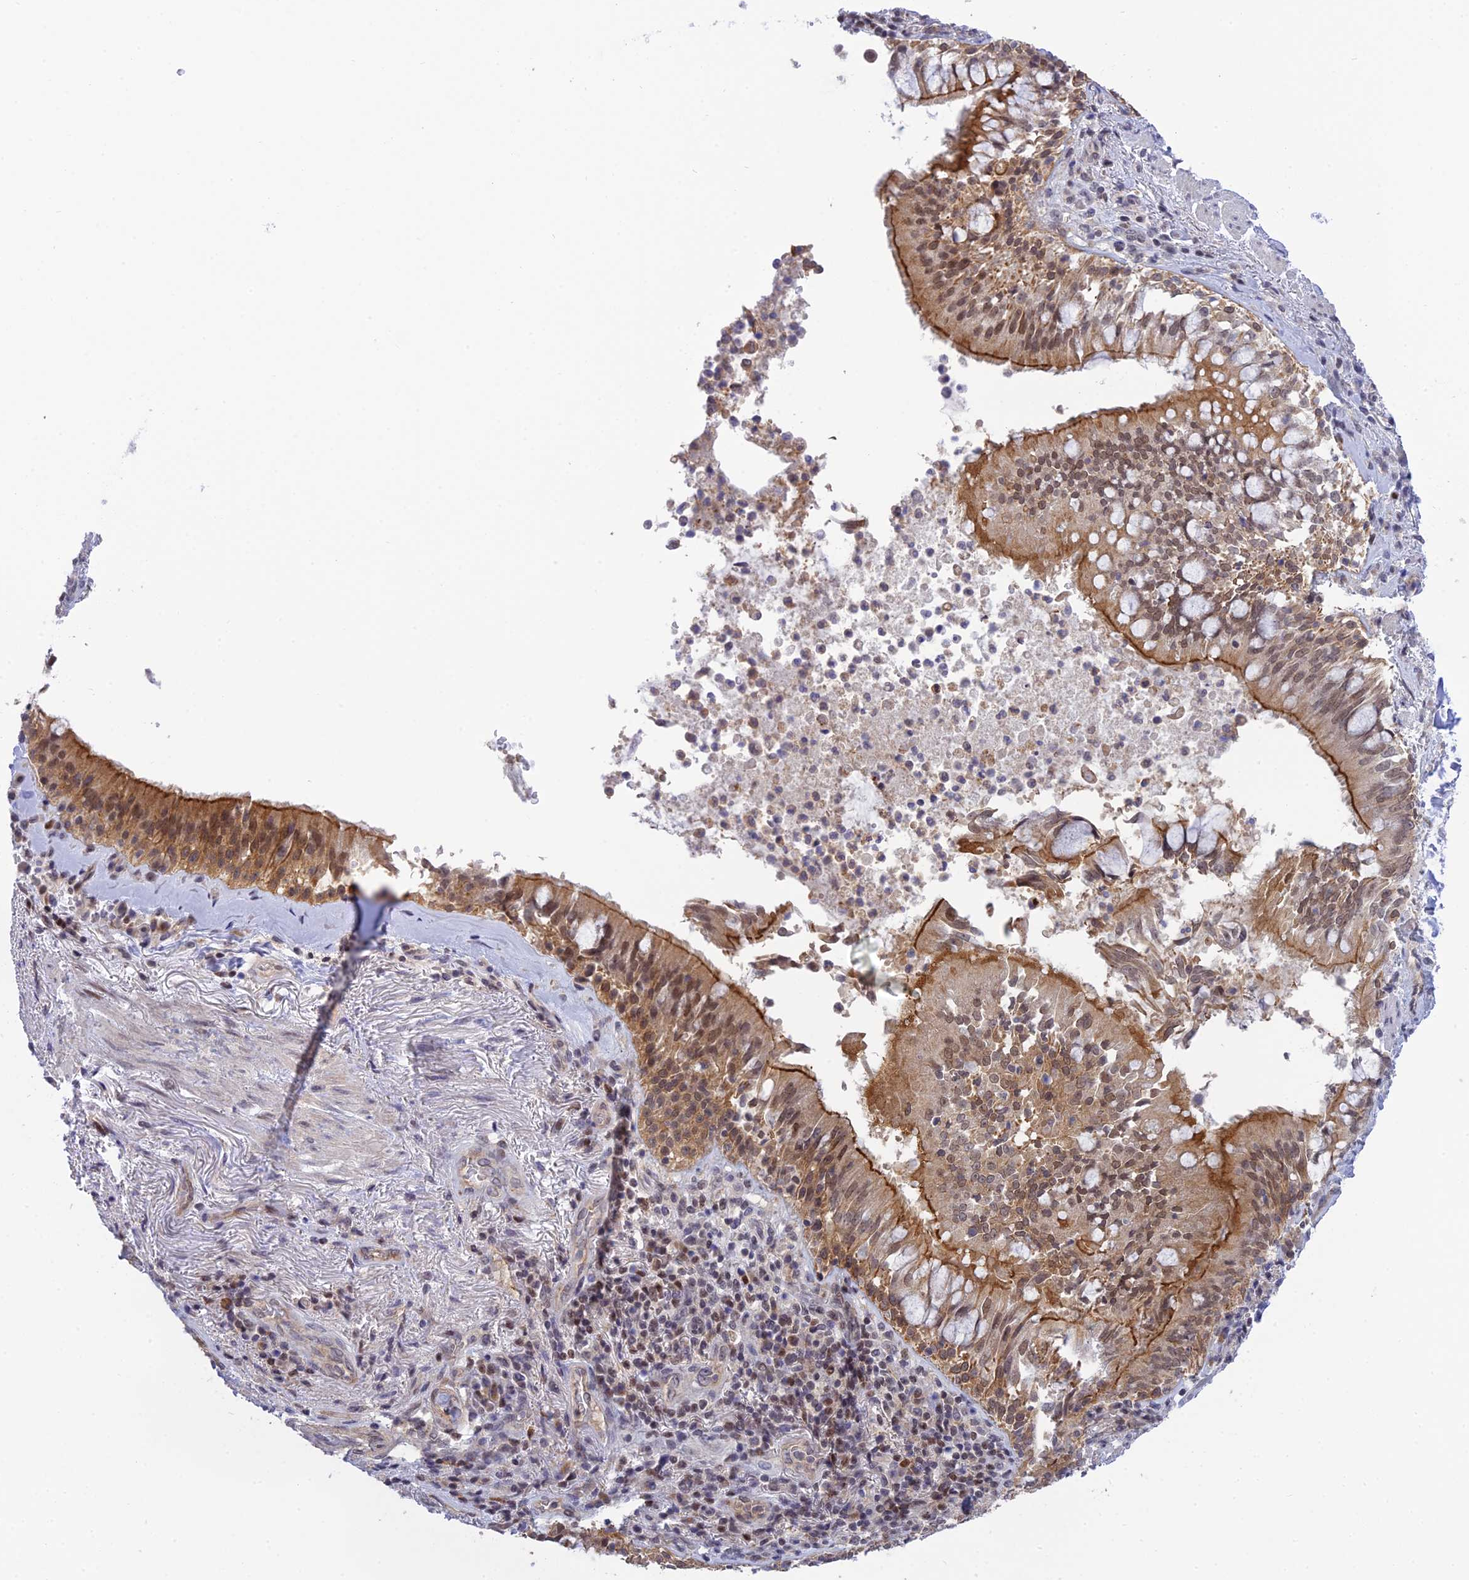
{"staining": {"intensity": "negative", "quantity": "none", "location": "none"}, "tissue": "adipose tissue", "cell_type": "Adipocytes", "image_type": "normal", "snomed": [{"axis": "morphology", "description": "Normal tissue, NOS"}, {"axis": "morphology", "description": "Squamous cell carcinoma, NOS"}, {"axis": "topography", "description": "Bronchus"}, {"axis": "topography", "description": "Lung"}], "caption": "This image is of normal adipose tissue stained with IHC to label a protein in brown with the nuclei are counter-stained blue. There is no expression in adipocytes.", "gene": "TCEA1", "patient": {"sex": "male", "age": 64}}